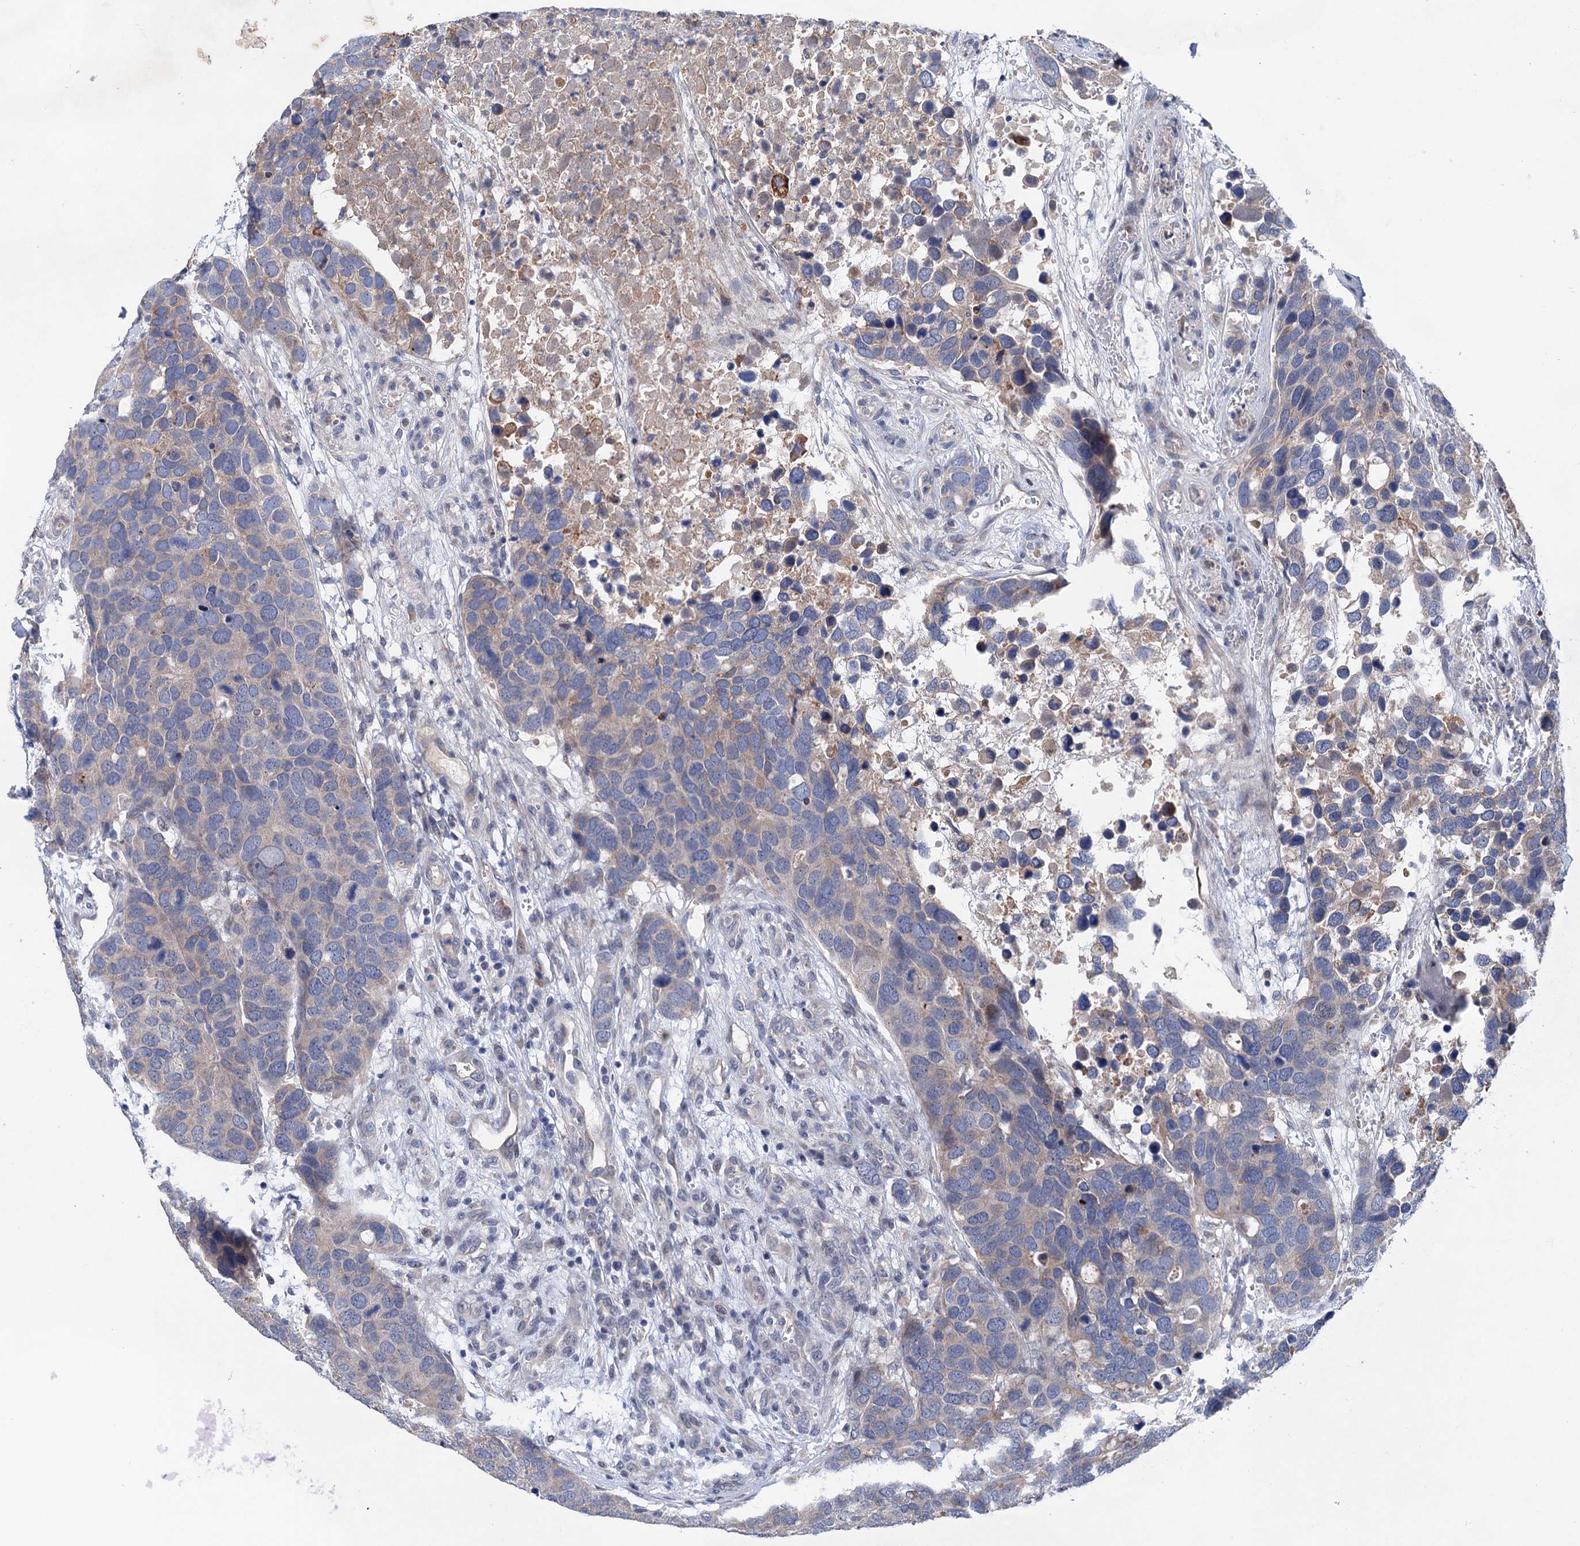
{"staining": {"intensity": "negative", "quantity": "none", "location": "none"}, "tissue": "breast cancer", "cell_type": "Tumor cells", "image_type": "cancer", "snomed": [{"axis": "morphology", "description": "Duct carcinoma"}, {"axis": "topography", "description": "Breast"}], "caption": "An immunohistochemistry histopathology image of breast cancer is shown. There is no staining in tumor cells of breast cancer.", "gene": "MORN3", "patient": {"sex": "female", "age": 83}}